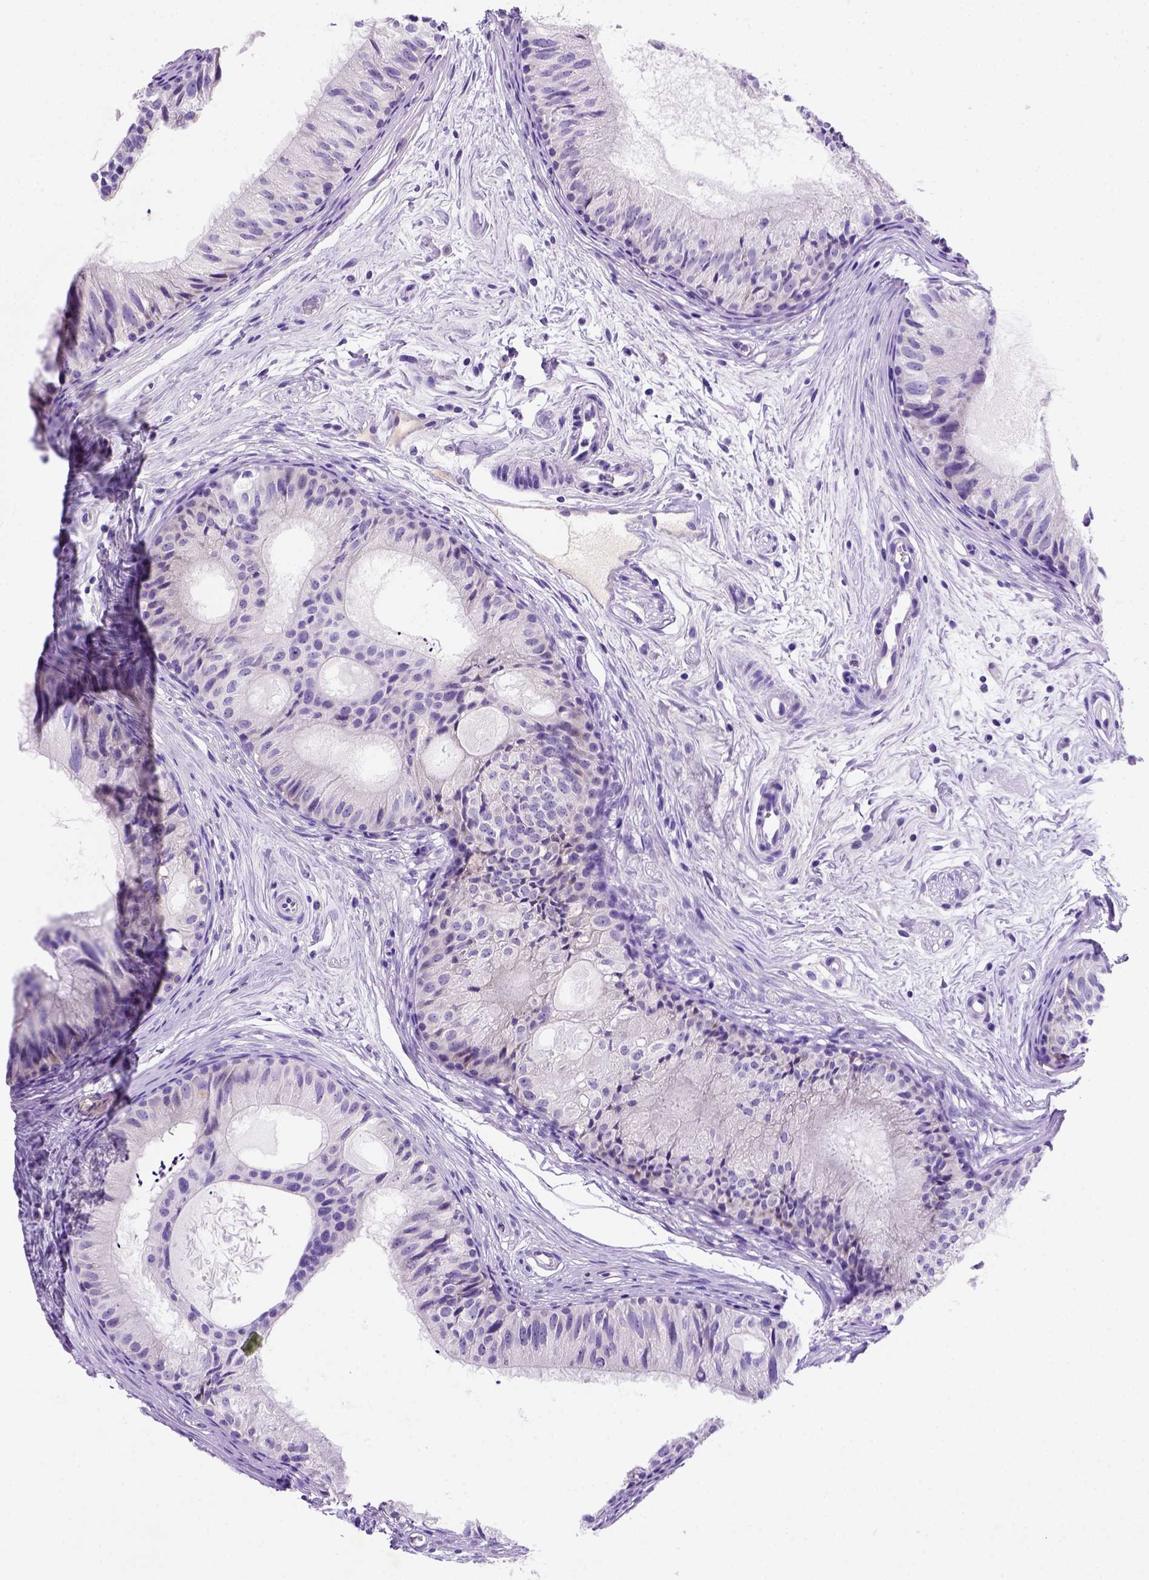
{"staining": {"intensity": "negative", "quantity": "none", "location": "none"}, "tissue": "epididymis", "cell_type": "Glandular cells", "image_type": "normal", "snomed": [{"axis": "morphology", "description": "Normal tissue, NOS"}, {"axis": "topography", "description": "Epididymis"}], "caption": "Protein analysis of normal epididymis demonstrates no significant positivity in glandular cells. (Brightfield microscopy of DAB immunohistochemistry (IHC) at high magnification).", "gene": "FAM81B", "patient": {"sex": "male", "age": 25}}